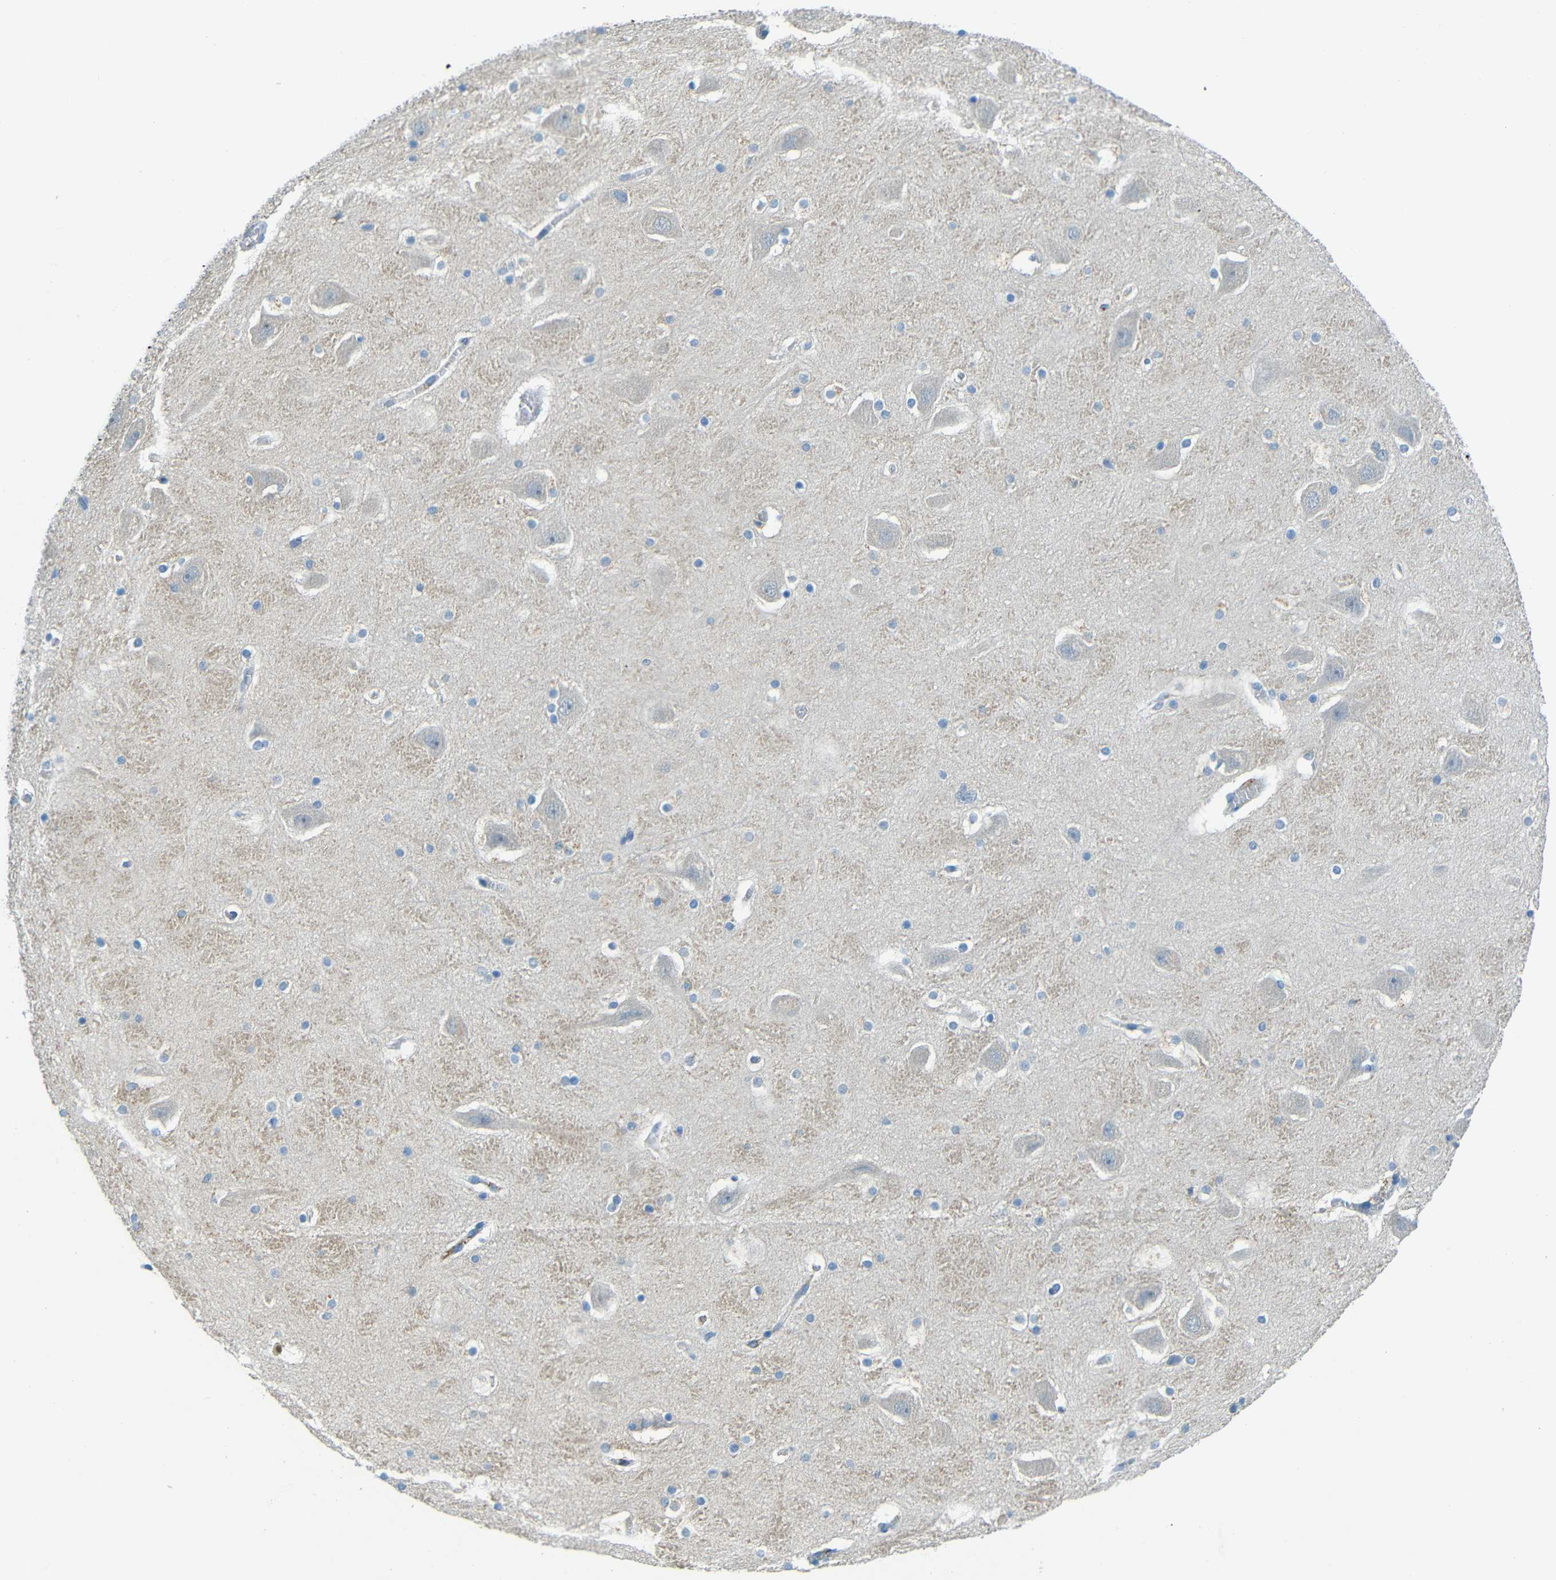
{"staining": {"intensity": "moderate", "quantity": "<25%", "location": "cytoplasmic/membranous"}, "tissue": "hippocampus", "cell_type": "Glial cells", "image_type": "normal", "snomed": [{"axis": "morphology", "description": "Normal tissue, NOS"}, {"axis": "topography", "description": "Hippocampus"}], "caption": "Immunohistochemistry histopathology image of benign hippocampus: human hippocampus stained using immunohistochemistry (IHC) demonstrates low levels of moderate protein expression localized specifically in the cytoplasmic/membranous of glial cells, appearing as a cytoplasmic/membranous brown color.", "gene": "CYP26B1", "patient": {"sex": "male", "age": 45}}